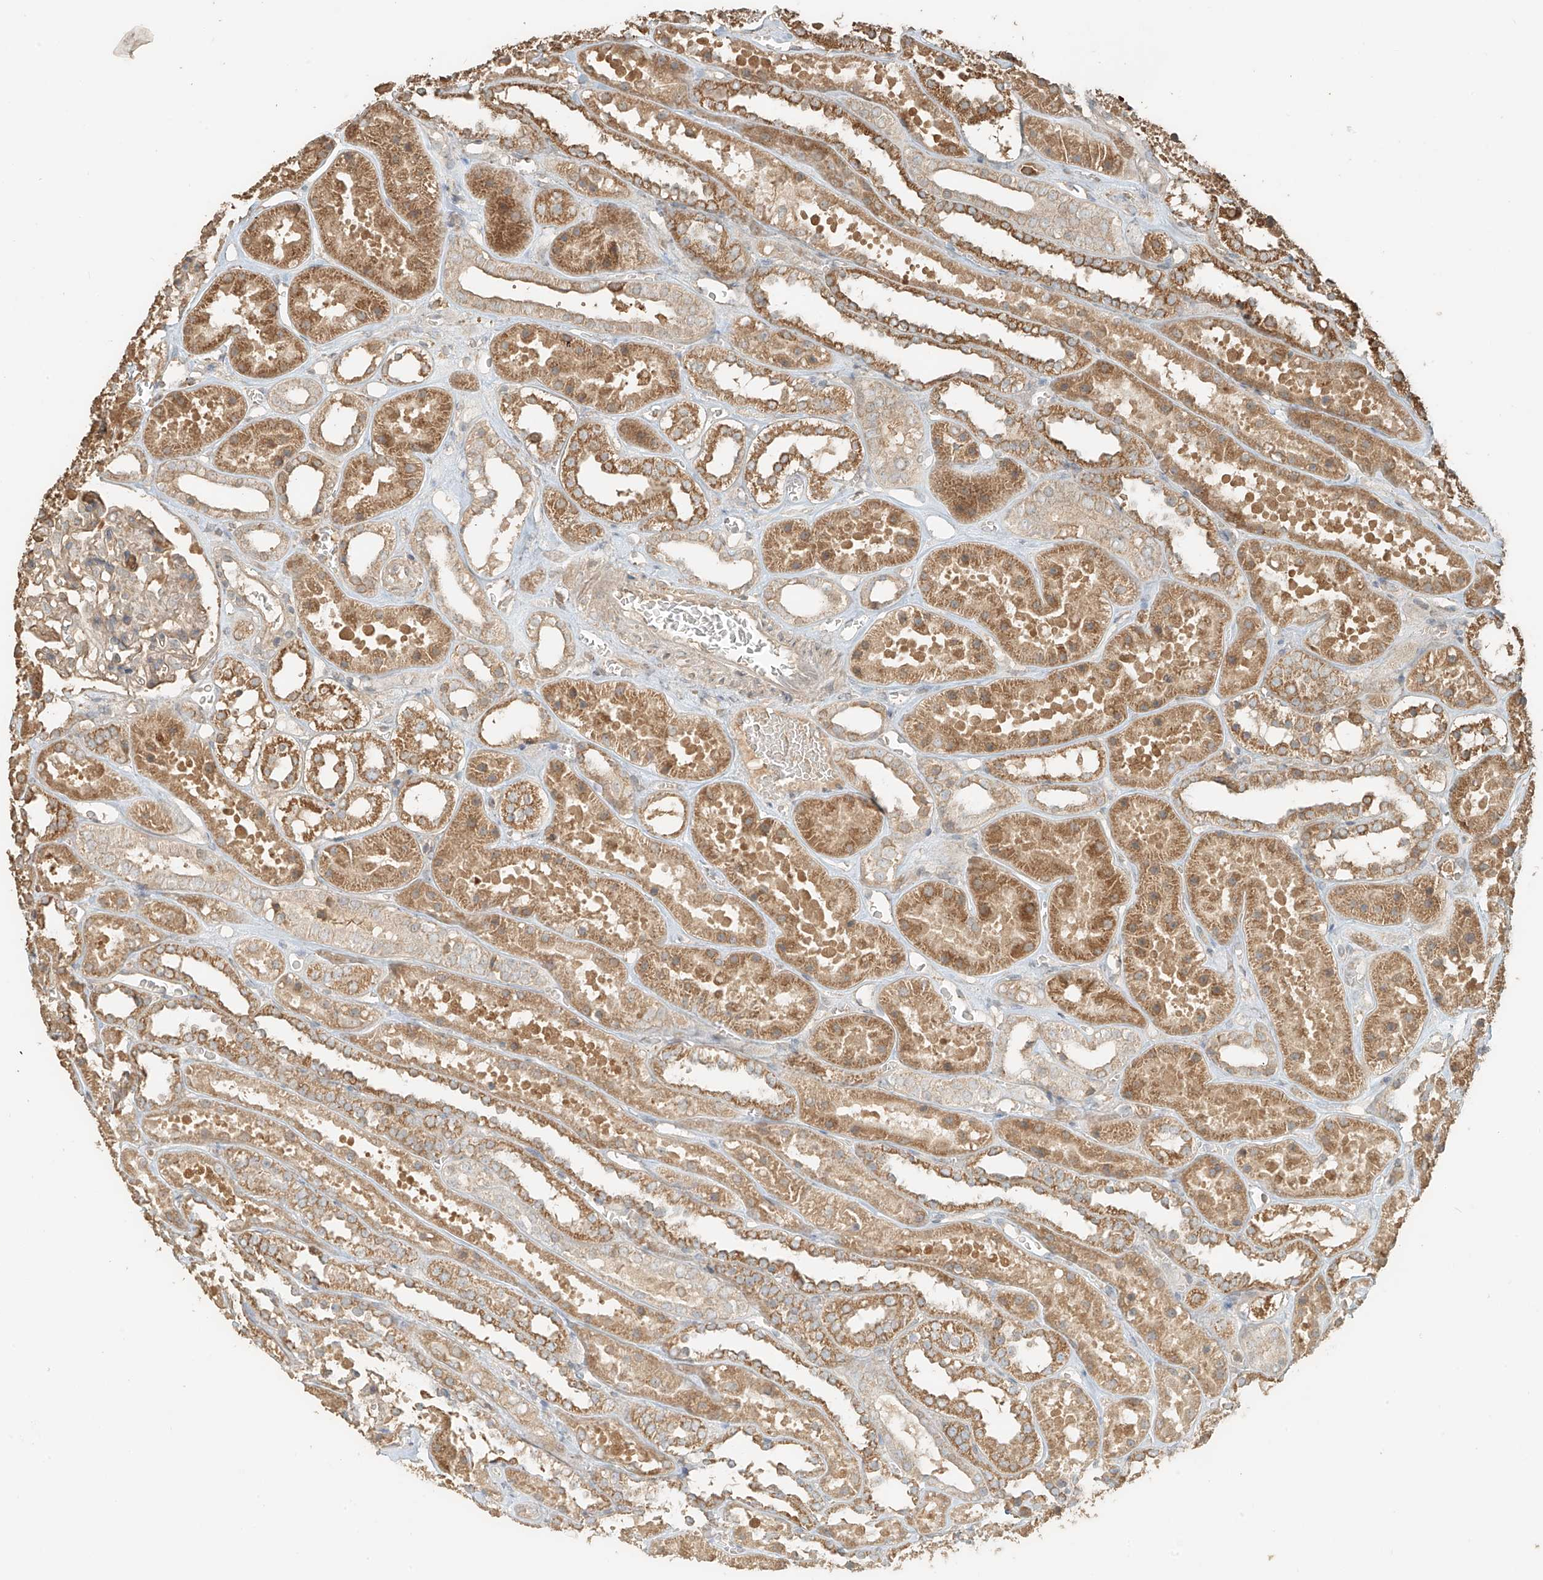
{"staining": {"intensity": "weak", "quantity": "25%-75%", "location": "cytoplasmic/membranous"}, "tissue": "kidney", "cell_type": "Cells in glomeruli", "image_type": "normal", "snomed": [{"axis": "morphology", "description": "Normal tissue, NOS"}, {"axis": "topography", "description": "Kidney"}], "caption": "Normal kidney reveals weak cytoplasmic/membranous staining in about 25%-75% of cells in glomeruli.", "gene": "RFTN2", "patient": {"sex": "female", "age": 41}}